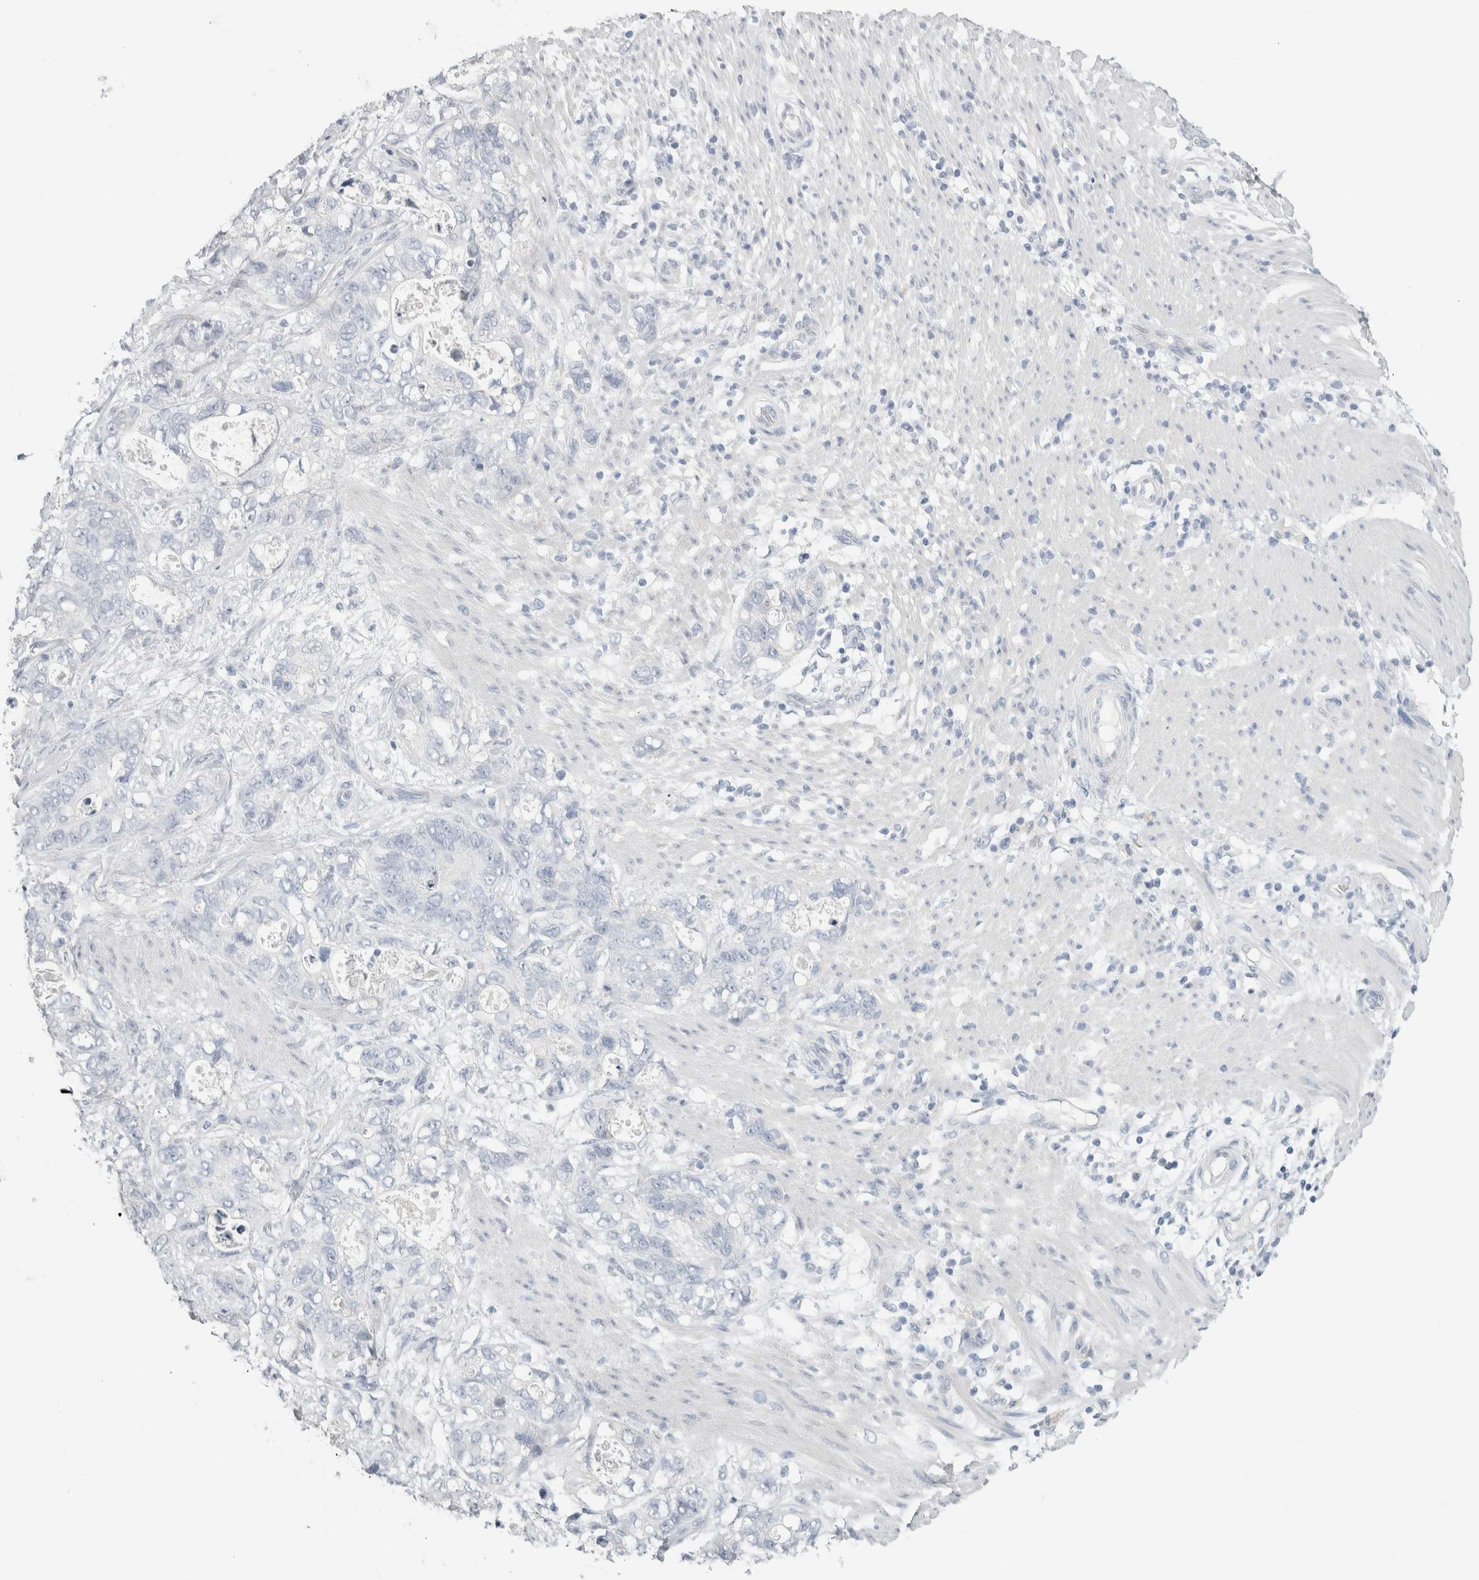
{"staining": {"intensity": "negative", "quantity": "none", "location": "none"}, "tissue": "stomach cancer", "cell_type": "Tumor cells", "image_type": "cancer", "snomed": [{"axis": "morphology", "description": "Normal tissue, NOS"}, {"axis": "morphology", "description": "Adenocarcinoma, NOS"}, {"axis": "topography", "description": "Stomach"}], "caption": "Immunohistochemistry of stomach adenocarcinoma displays no expression in tumor cells.", "gene": "SLC6A1", "patient": {"sex": "female", "age": 89}}